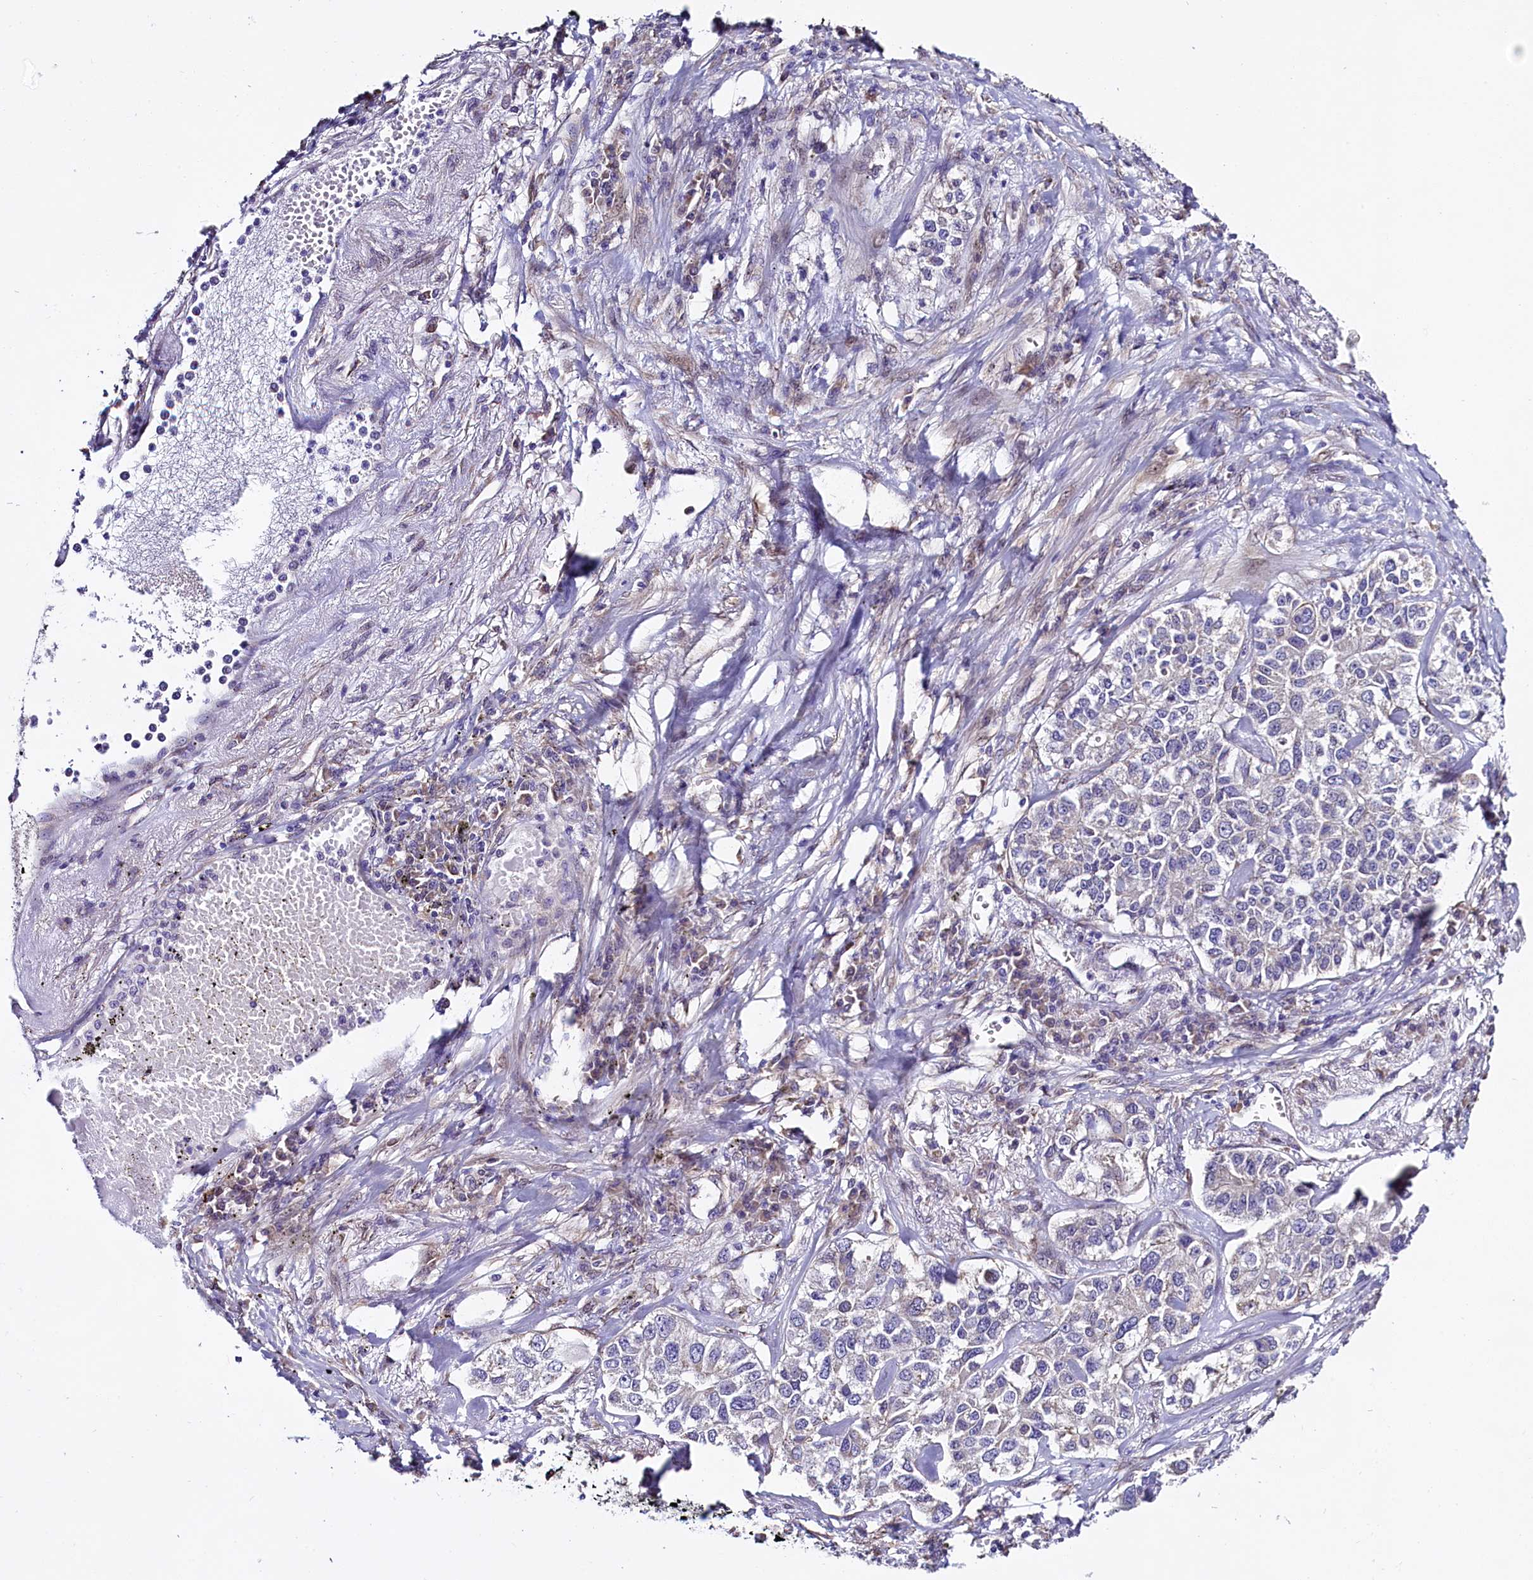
{"staining": {"intensity": "negative", "quantity": "none", "location": "none"}, "tissue": "lung cancer", "cell_type": "Tumor cells", "image_type": "cancer", "snomed": [{"axis": "morphology", "description": "Adenocarcinoma, NOS"}, {"axis": "topography", "description": "Lung"}], "caption": "The IHC histopathology image has no significant expression in tumor cells of lung cancer tissue.", "gene": "UACA", "patient": {"sex": "male", "age": 49}}